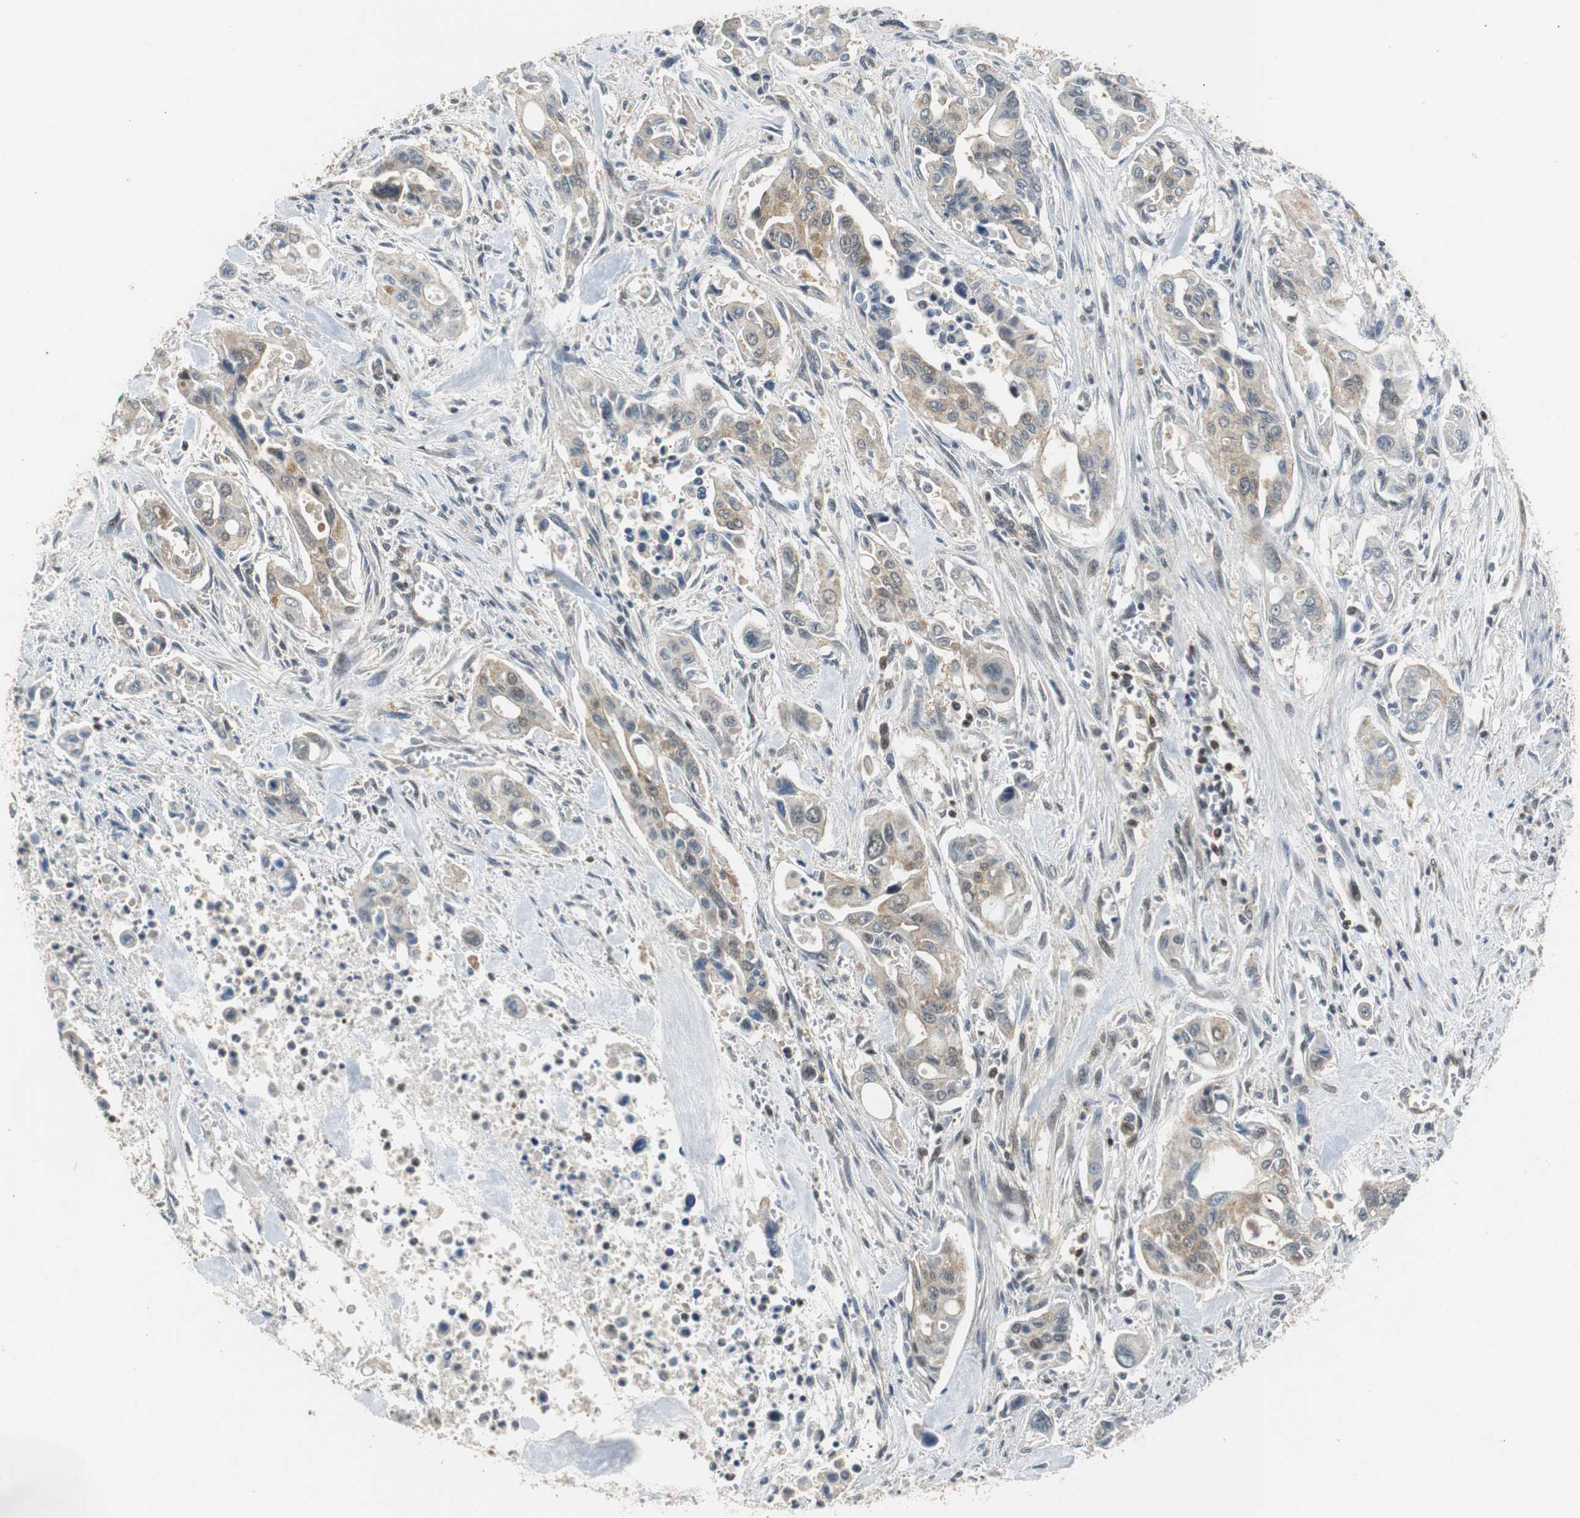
{"staining": {"intensity": "weak", "quantity": ">75%", "location": "cytoplasmic/membranous"}, "tissue": "pancreatic cancer", "cell_type": "Tumor cells", "image_type": "cancer", "snomed": [{"axis": "morphology", "description": "Adenocarcinoma, NOS"}, {"axis": "topography", "description": "Pancreas"}], "caption": "The immunohistochemical stain labels weak cytoplasmic/membranous staining in tumor cells of adenocarcinoma (pancreatic) tissue.", "gene": "GSDMD", "patient": {"sex": "male", "age": 77}}